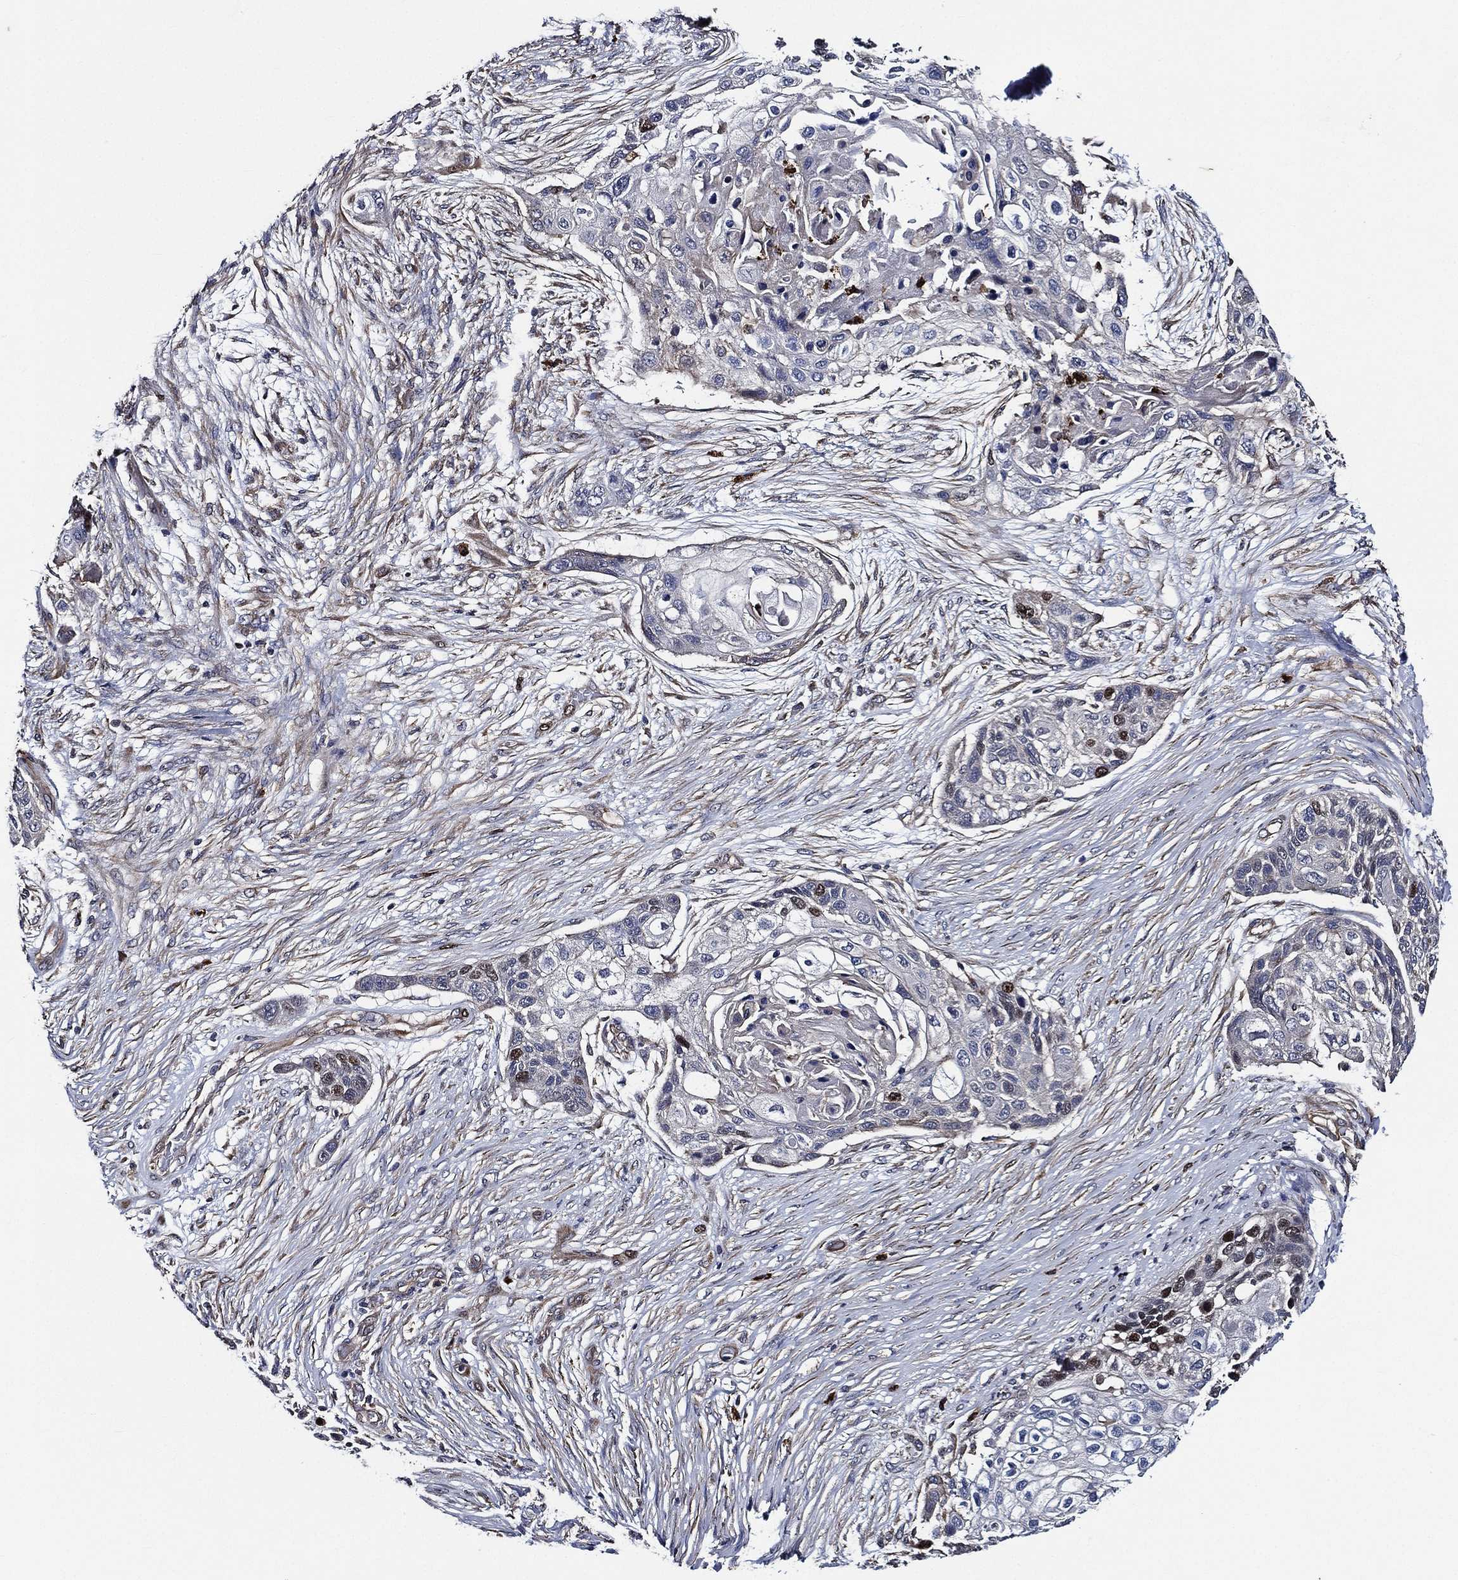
{"staining": {"intensity": "moderate", "quantity": "<25%", "location": "nuclear"}, "tissue": "lung cancer", "cell_type": "Tumor cells", "image_type": "cancer", "snomed": [{"axis": "morphology", "description": "Squamous cell carcinoma, NOS"}, {"axis": "topography", "description": "Lung"}], "caption": "Immunohistochemical staining of human lung cancer (squamous cell carcinoma) displays low levels of moderate nuclear protein expression in approximately <25% of tumor cells.", "gene": "KIF20B", "patient": {"sex": "male", "age": 69}}